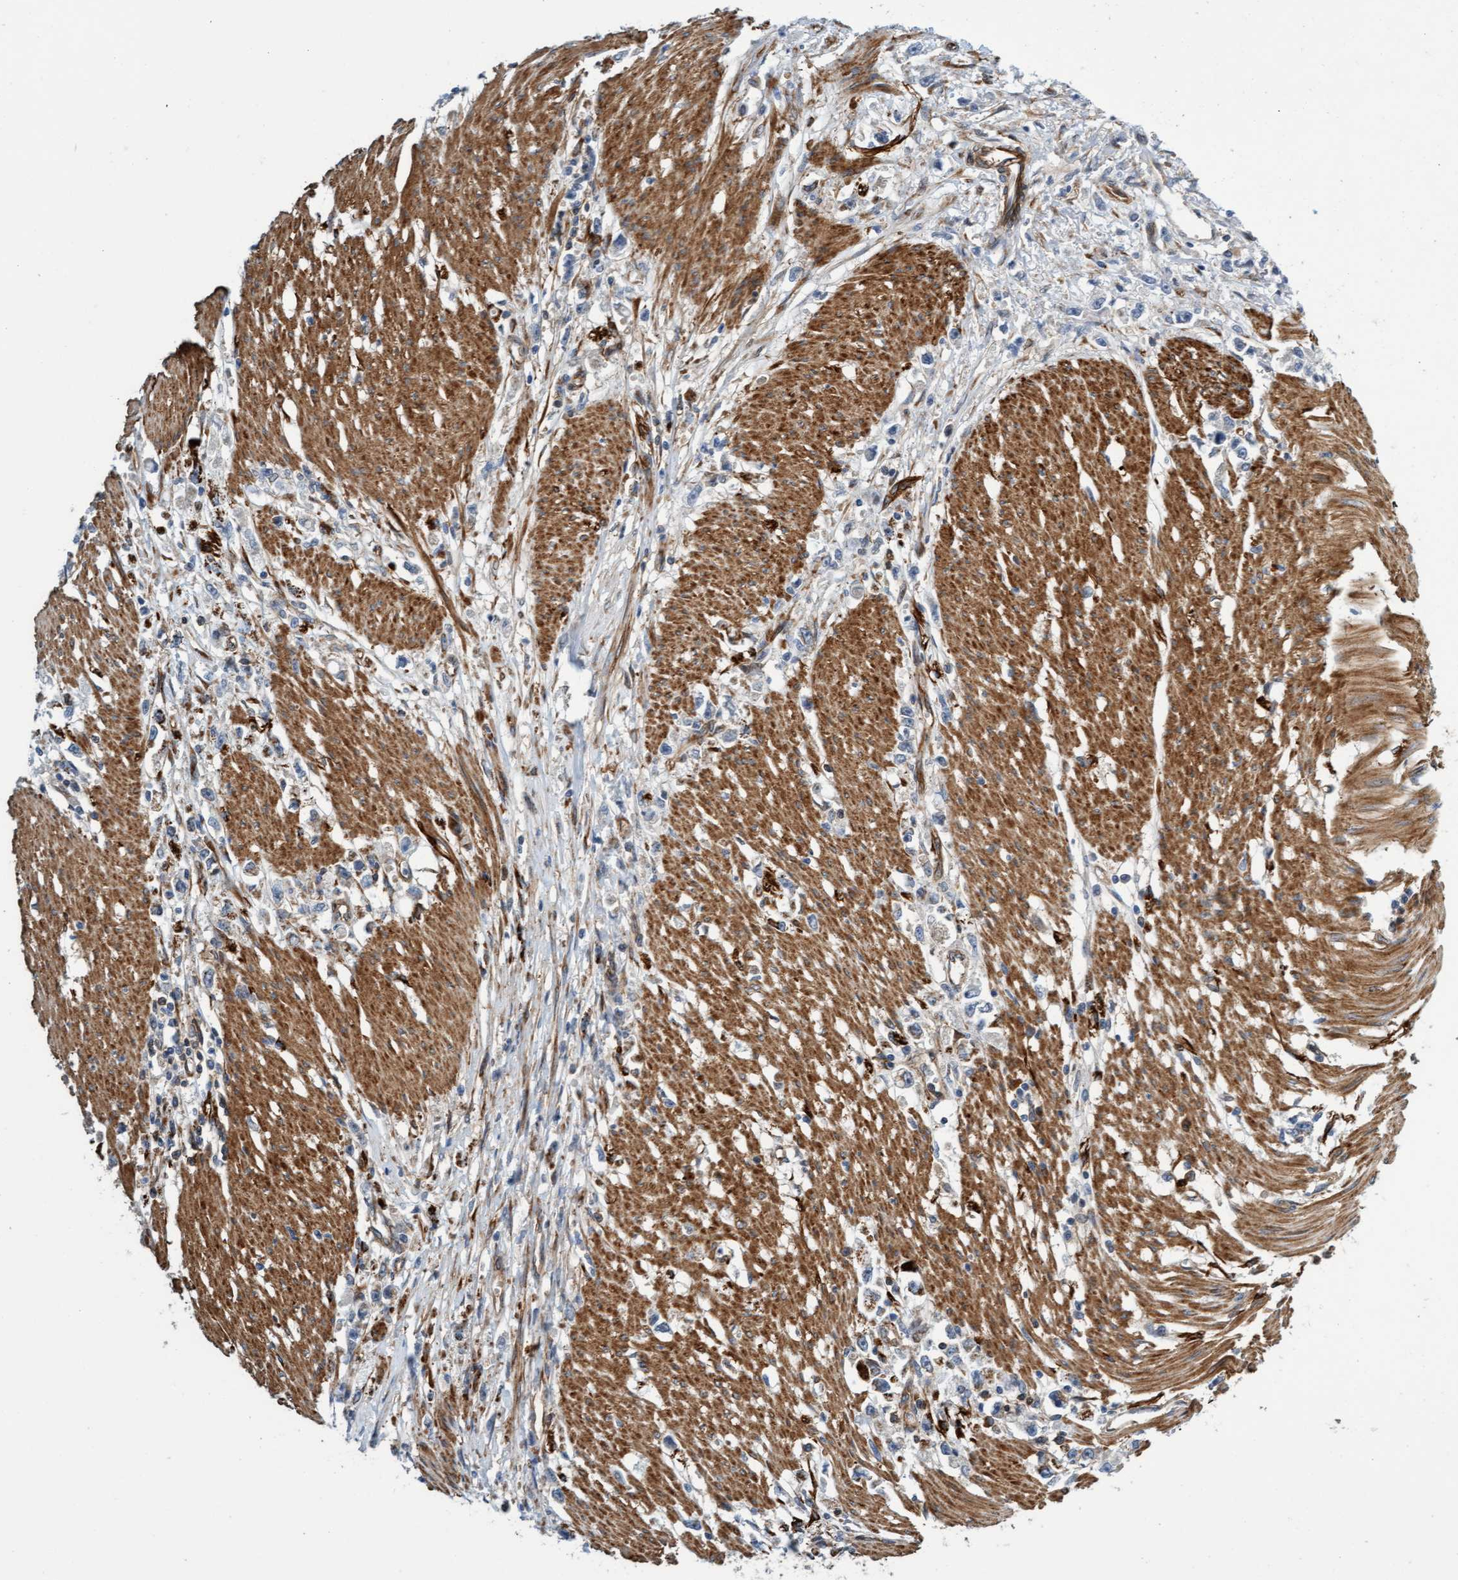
{"staining": {"intensity": "negative", "quantity": "none", "location": "none"}, "tissue": "stomach cancer", "cell_type": "Tumor cells", "image_type": "cancer", "snomed": [{"axis": "morphology", "description": "Adenocarcinoma, NOS"}, {"axis": "topography", "description": "Stomach"}], "caption": "Micrograph shows no protein expression in tumor cells of adenocarcinoma (stomach) tissue.", "gene": "FMNL3", "patient": {"sex": "female", "age": 59}}